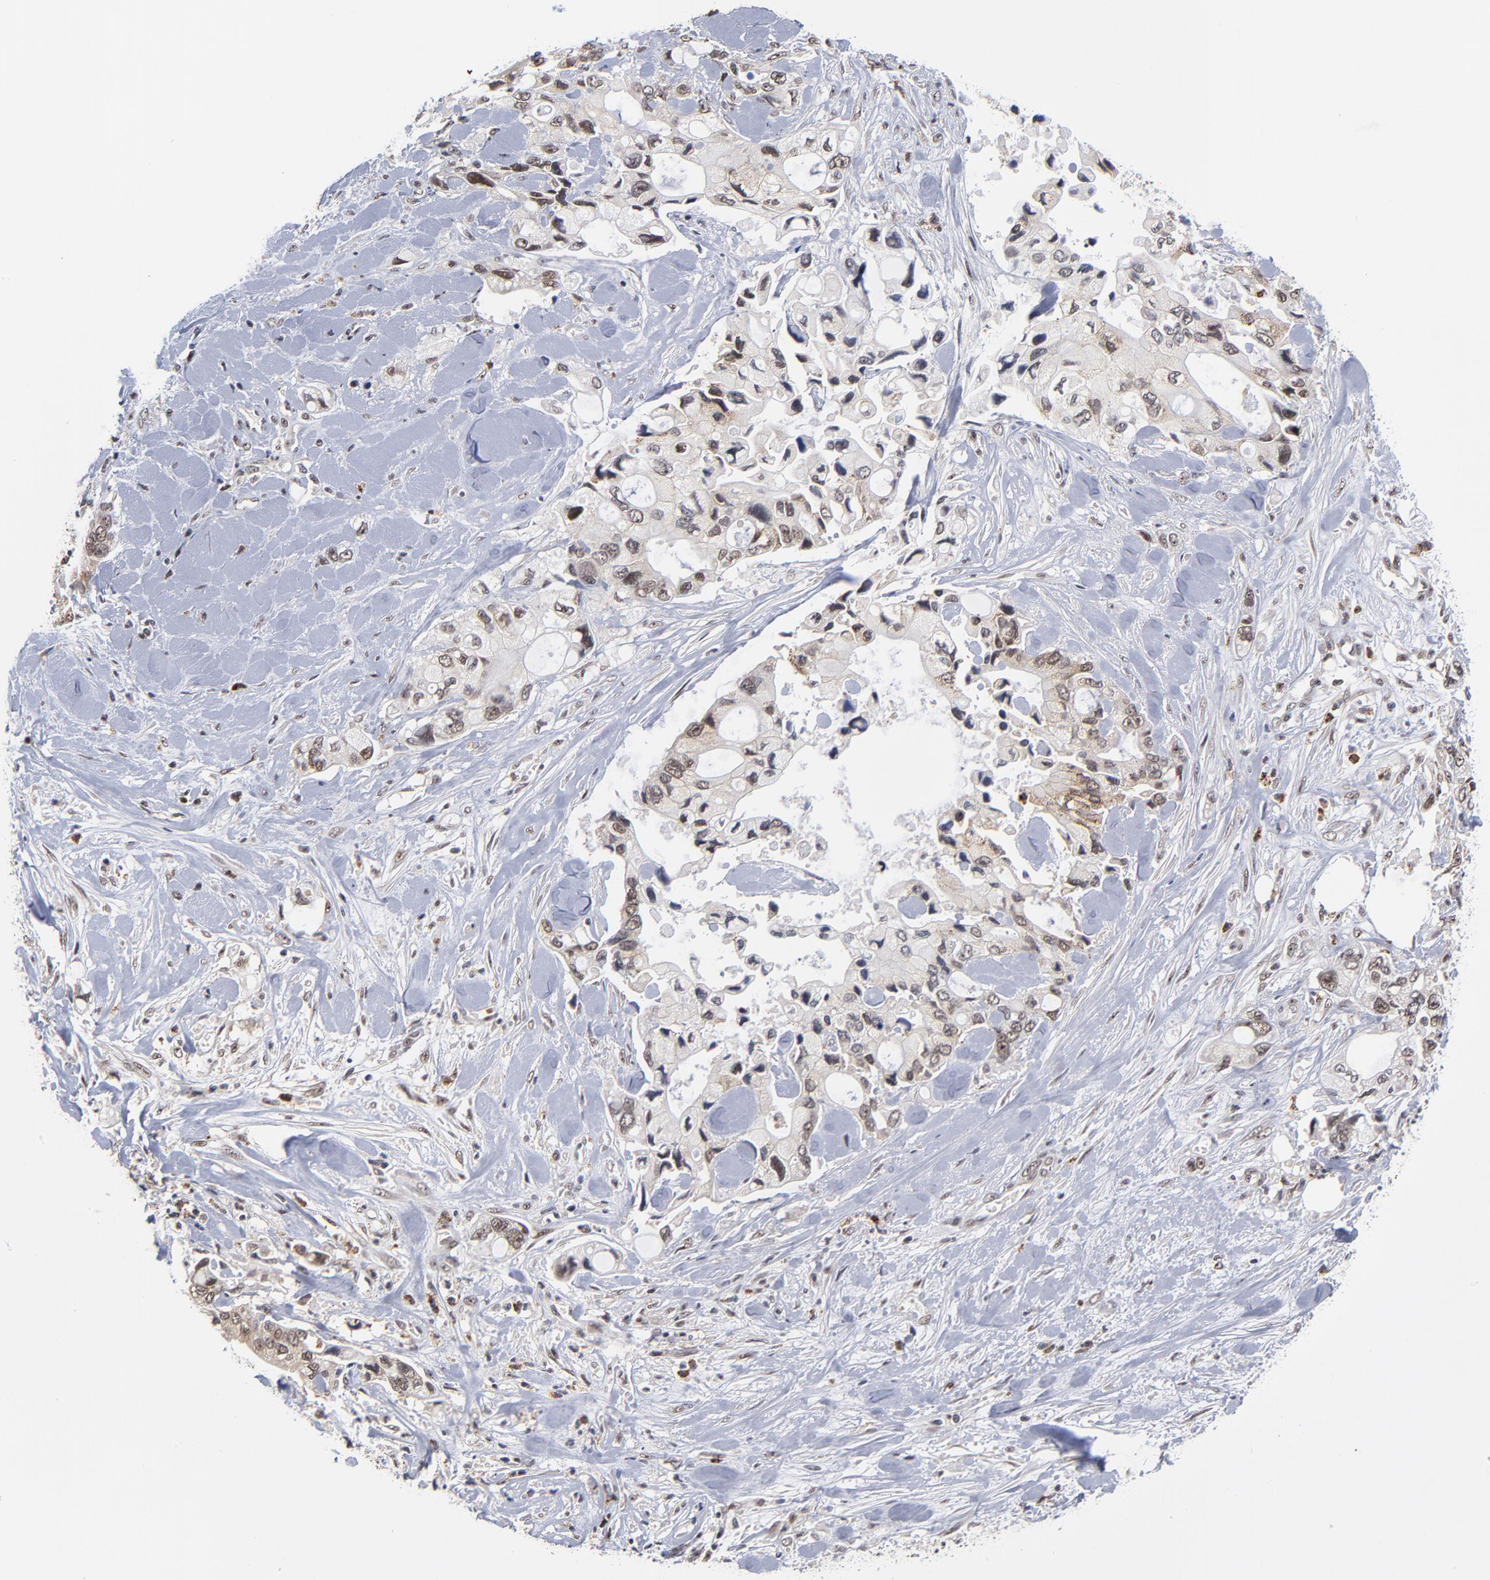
{"staining": {"intensity": "weak", "quantity": "25%-75%", "location": "nuclear"}, "tissue": "pancreatic cancer", "cell_type": "Tumor cells", "image_type": "cancer", "snomed": [{"axis": "morphology", "description": "Adenocarcinoma, NOS"}, {"axis": "topography", "description": "Pancreas"}], "caption": "Protein analysis of pancreatic cancer (adenocarcinoma) tissue shows weak nuclear positivity in approximately 25%-75% of tumor cells.", "gene": "ZNF419", "patient": {"sex": "male", "age": 70}}